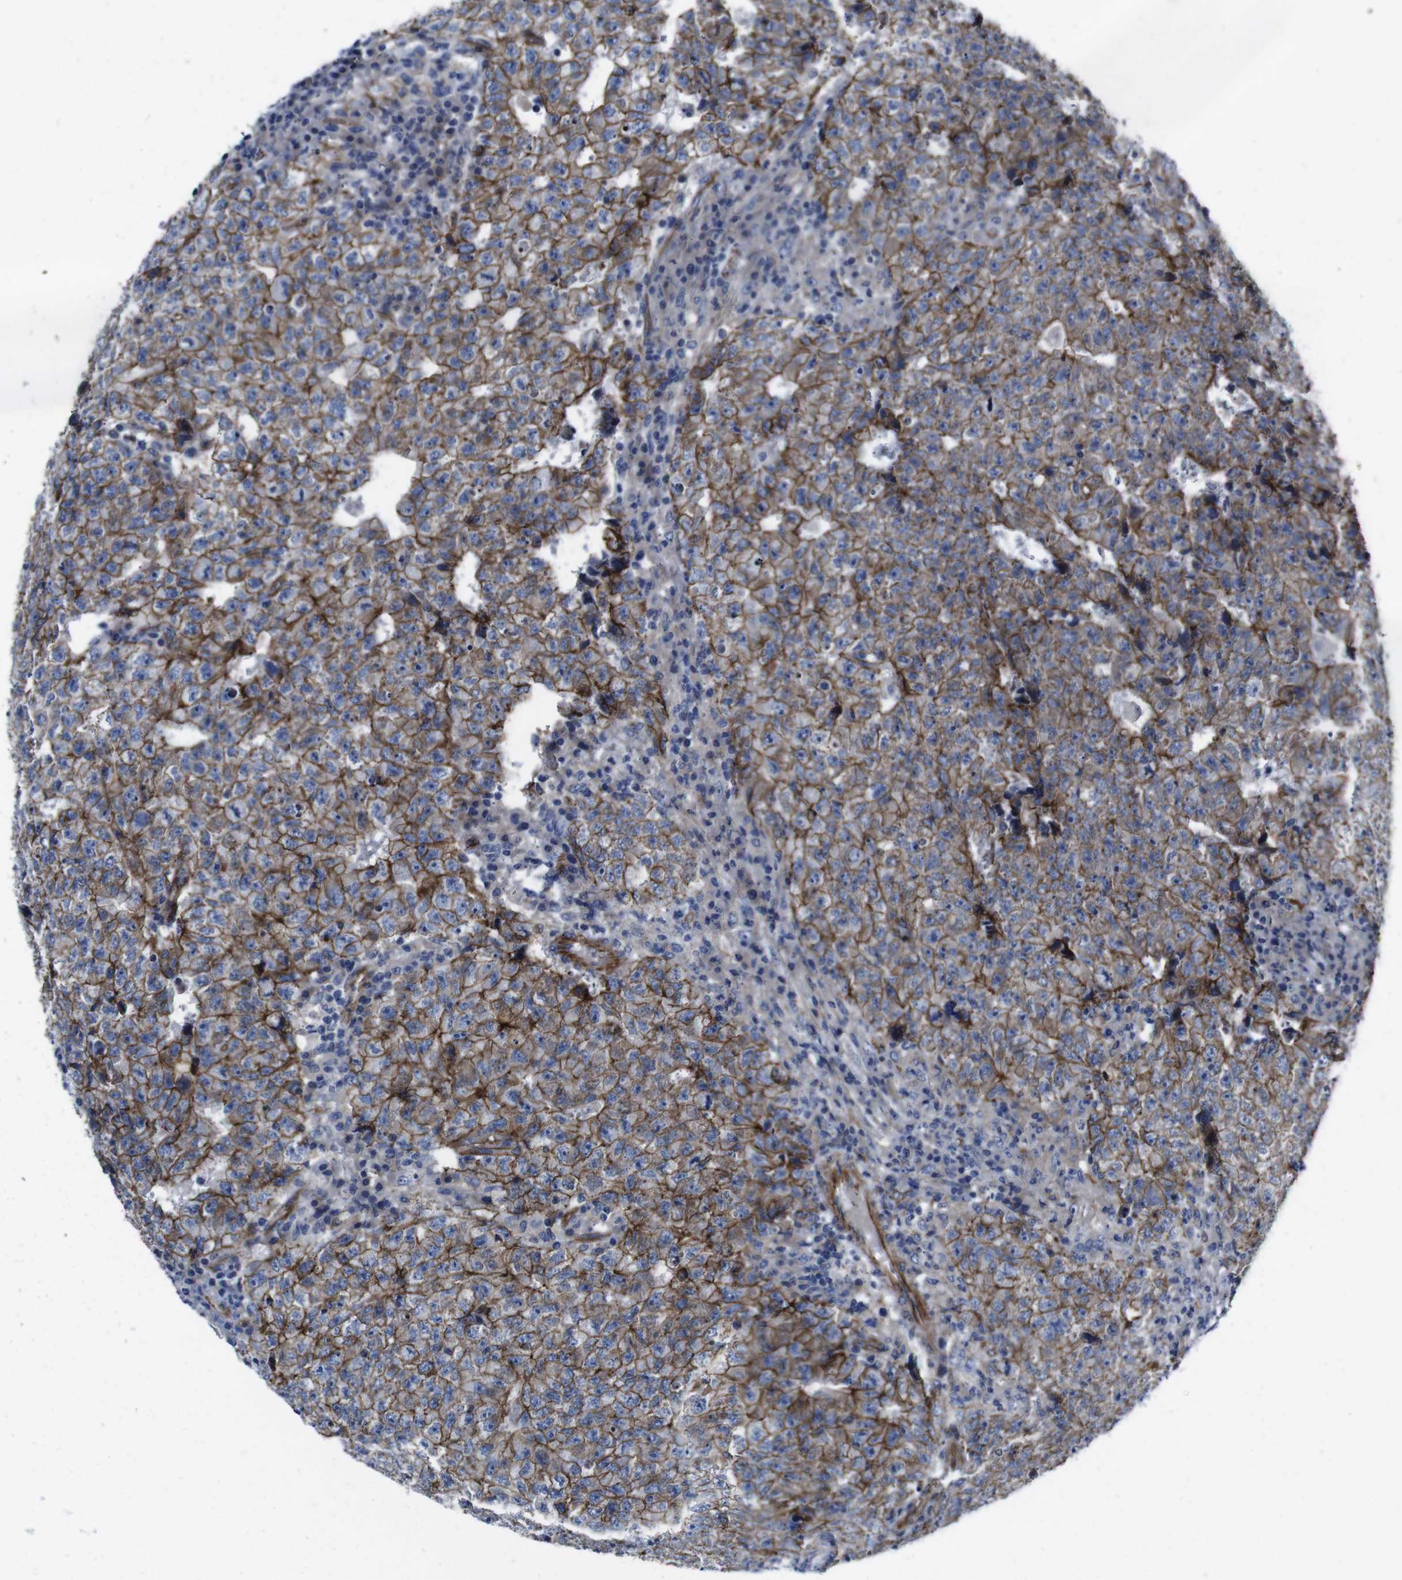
{"staining": {"intensity": "moderate", "quantity": ">75%", "location": "cytoplasmic/membranous"}, "tissue": "testis cancer", "cell_type": "Tumor cells", "image_type": "cancer", "snomed": [{"axis": "morphology", "description": "Necrosis, NOS"}, {"axis": "morphology", "description": "Carcinoma, Embryonal, NOS"}, {"axis": "topography", "description": "Testis"}], "caption": "This is an image of immunohistochemistry staining of embryonal carcinoma (testis), which shows moderate staining in the cytoplasmic/membranous of tumor cells.", "gene": "NUMB", "patient": {"sex": "male", "age": 19}}